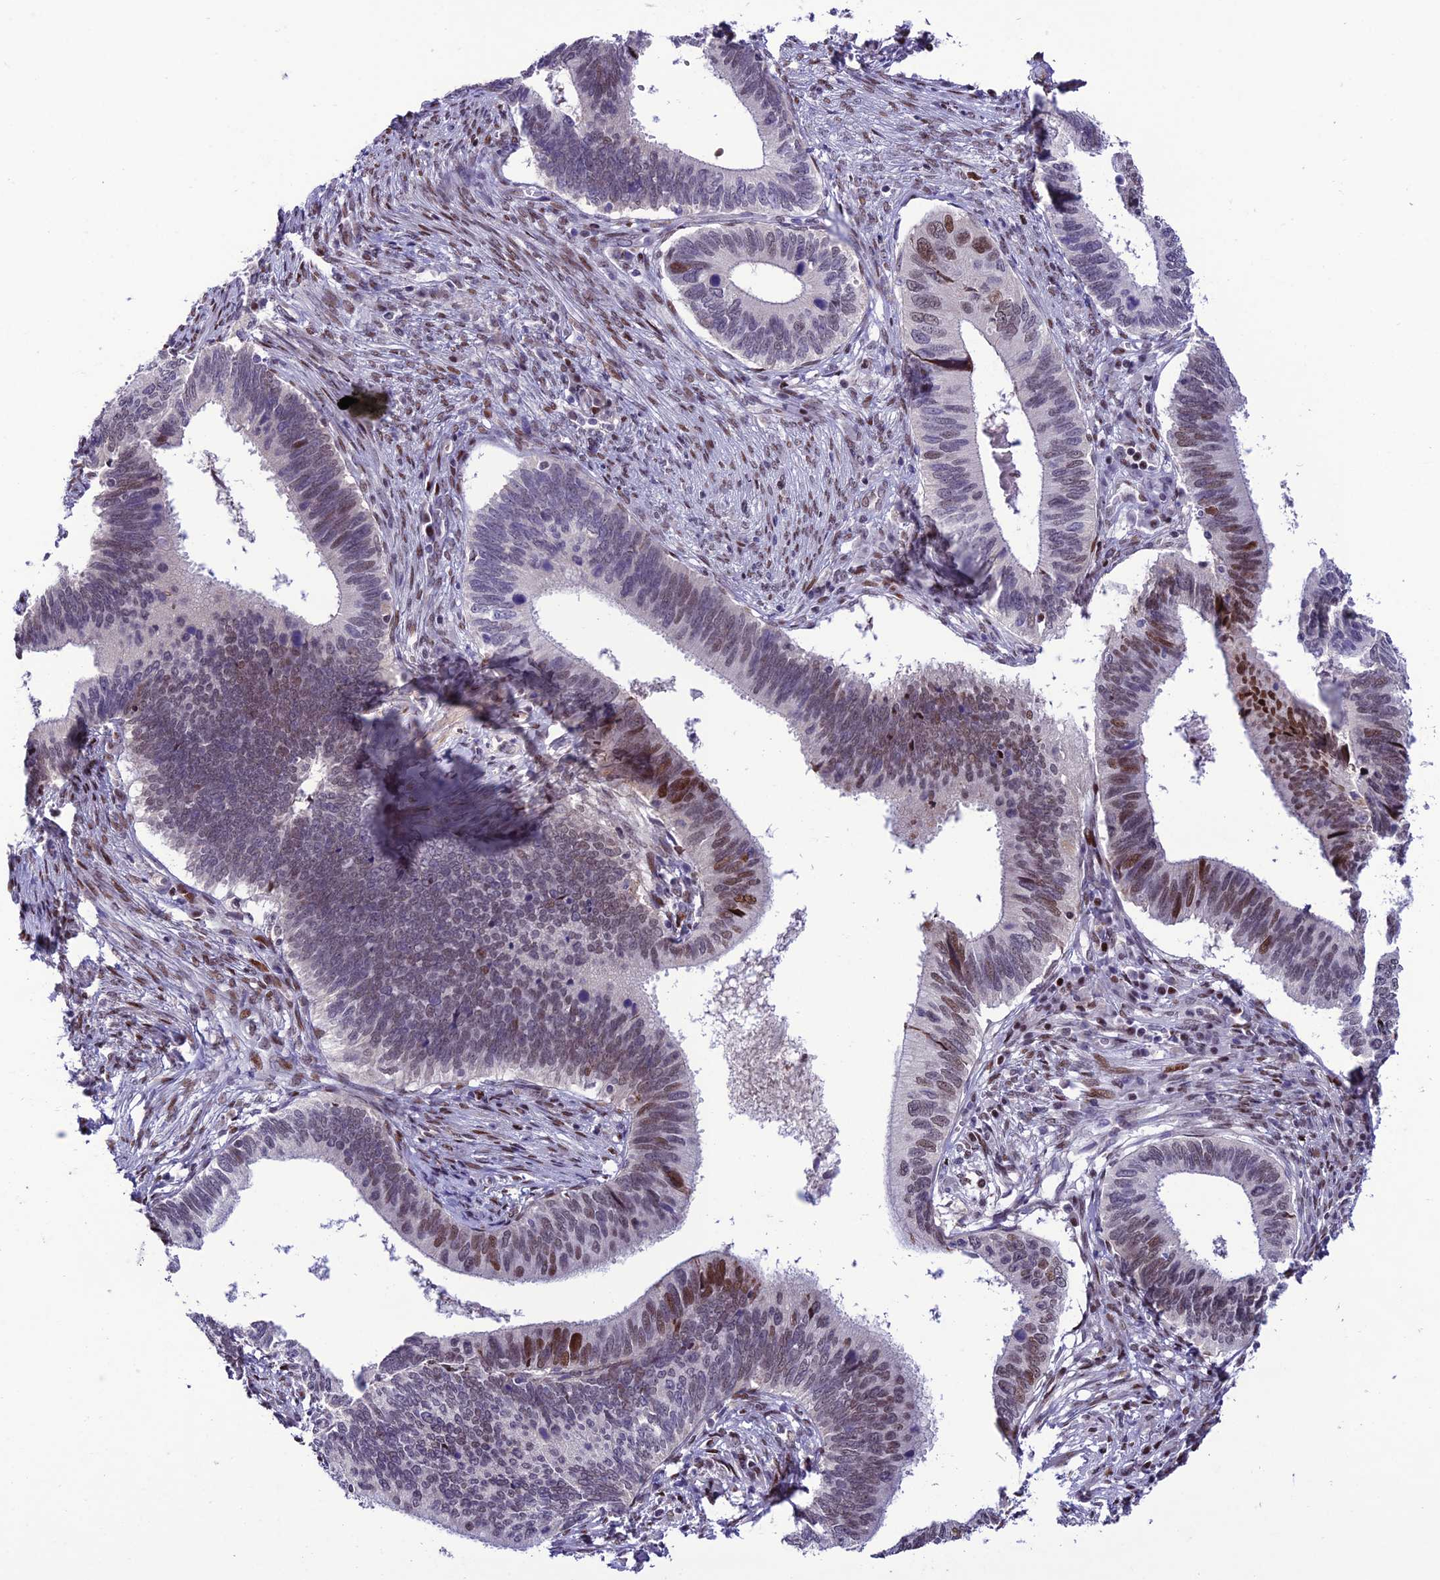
{"staining": {"intensity": "moderate", "quantity": "<25%", "location": "nuclear"}, "tissue": "cervical cancer", "cell_type": "Tumor cells", "image_type": "cancer", "snomed": [{"axis": "morphology", "description": "Adenocarcinoma, NOS"}, {"axis": "topography", "description": "Cervix"}], "caption": "Moderate nuclear expression for a protein is appreciated in about <25% of tumor cells of adenocarcinoma (cervical) using IHC.", "gene": "ZNF707", "patient": {"sex": "female", "age": 42}}